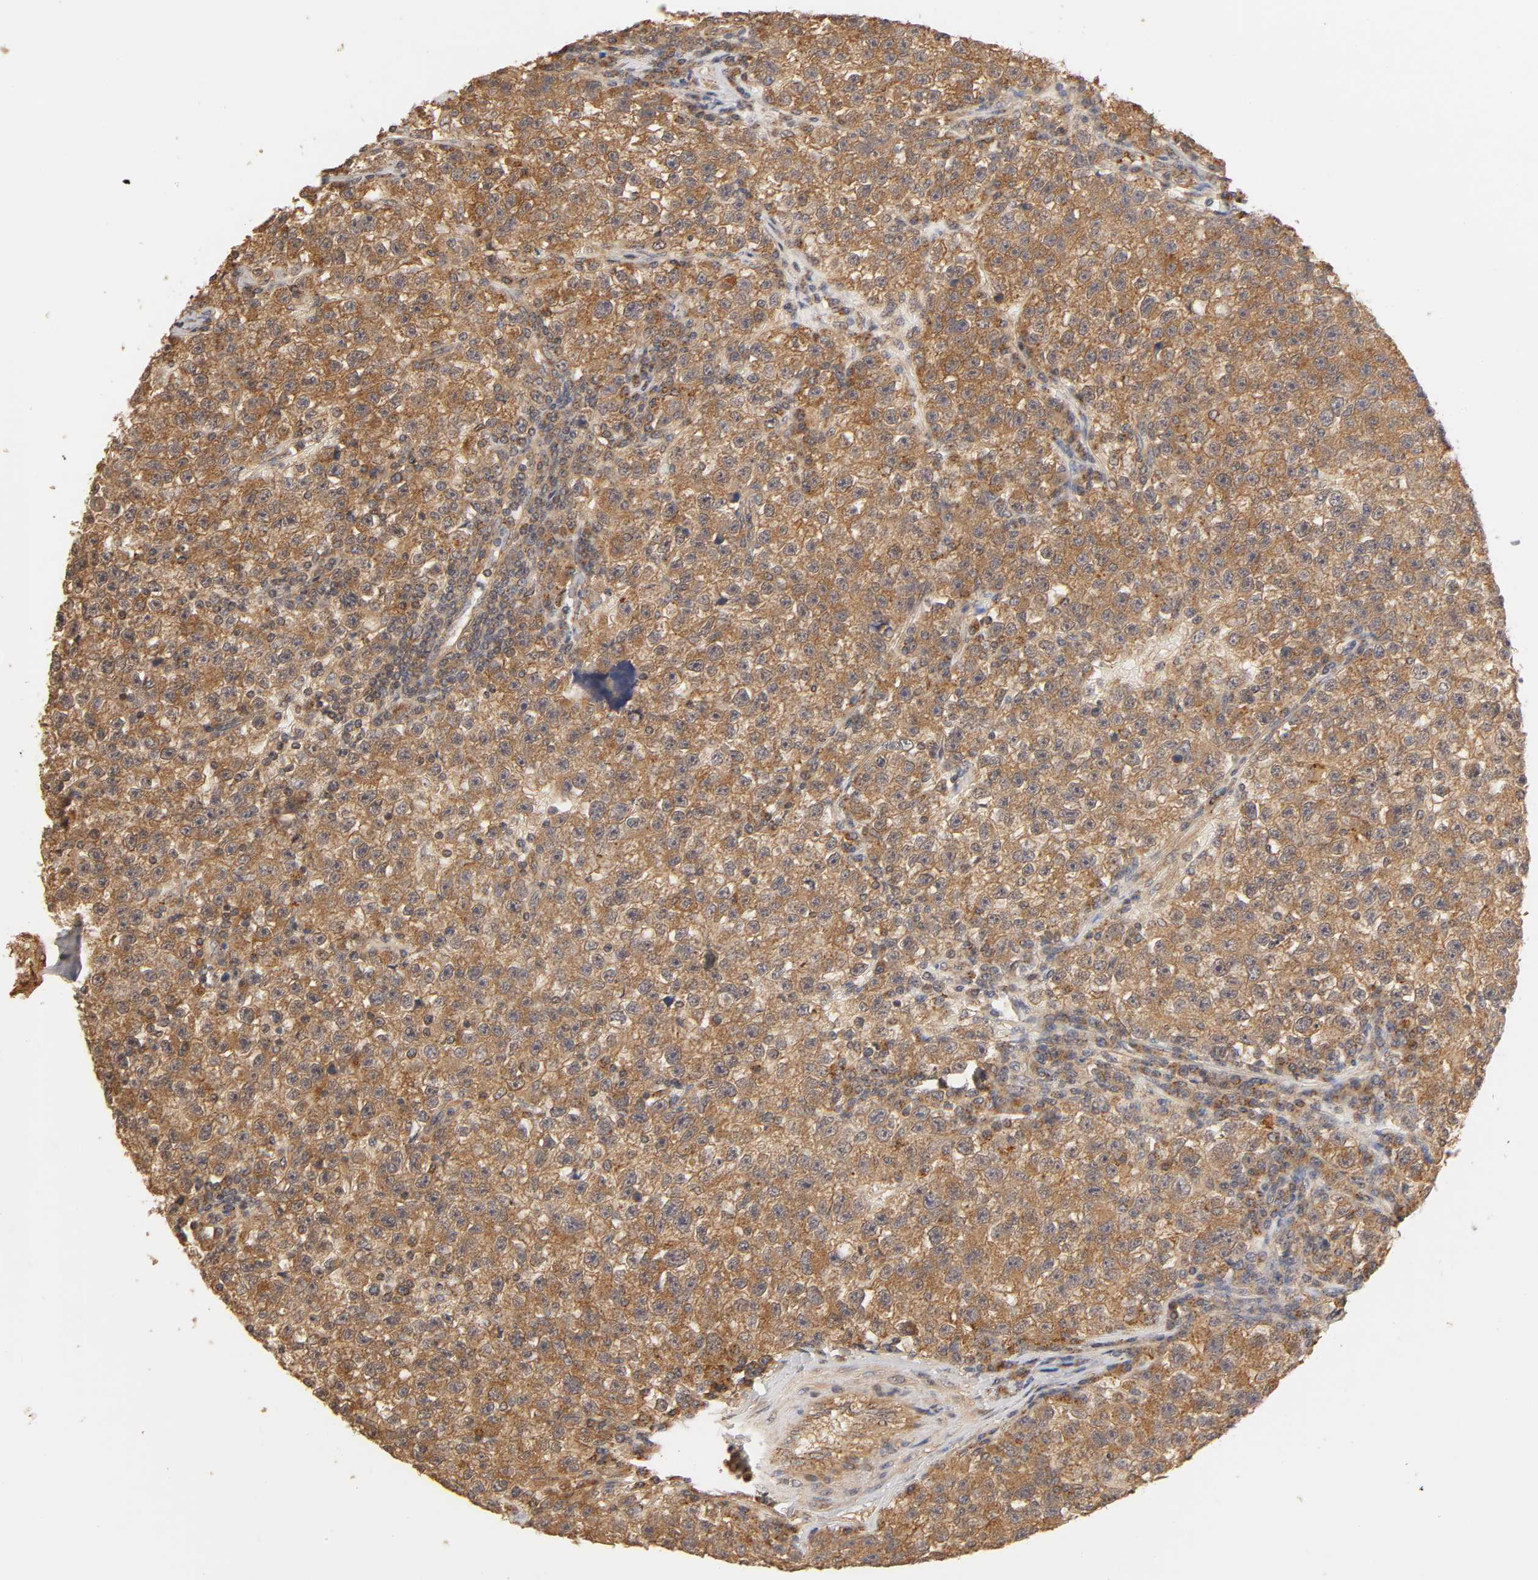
{"staining": {"intensity": "strong", "quantity": ">75%", "location": "cytoplasmic/membranous"}, "tissue": "testis cancer", "cell_type": "Tumor cells", "image_type": "cancer", "snomed": [{"axis": "morphology", "description": "Seminoma, NOS"}, {"axis": "topography", "description": "Testis"}], "caption": "Testis seminoma stained for a protein demonstrates strong cytoplasmic/membranous positivity in tumor cells.", "gene": "EPS8", "patient": {"sex": "male", "age": 22}}